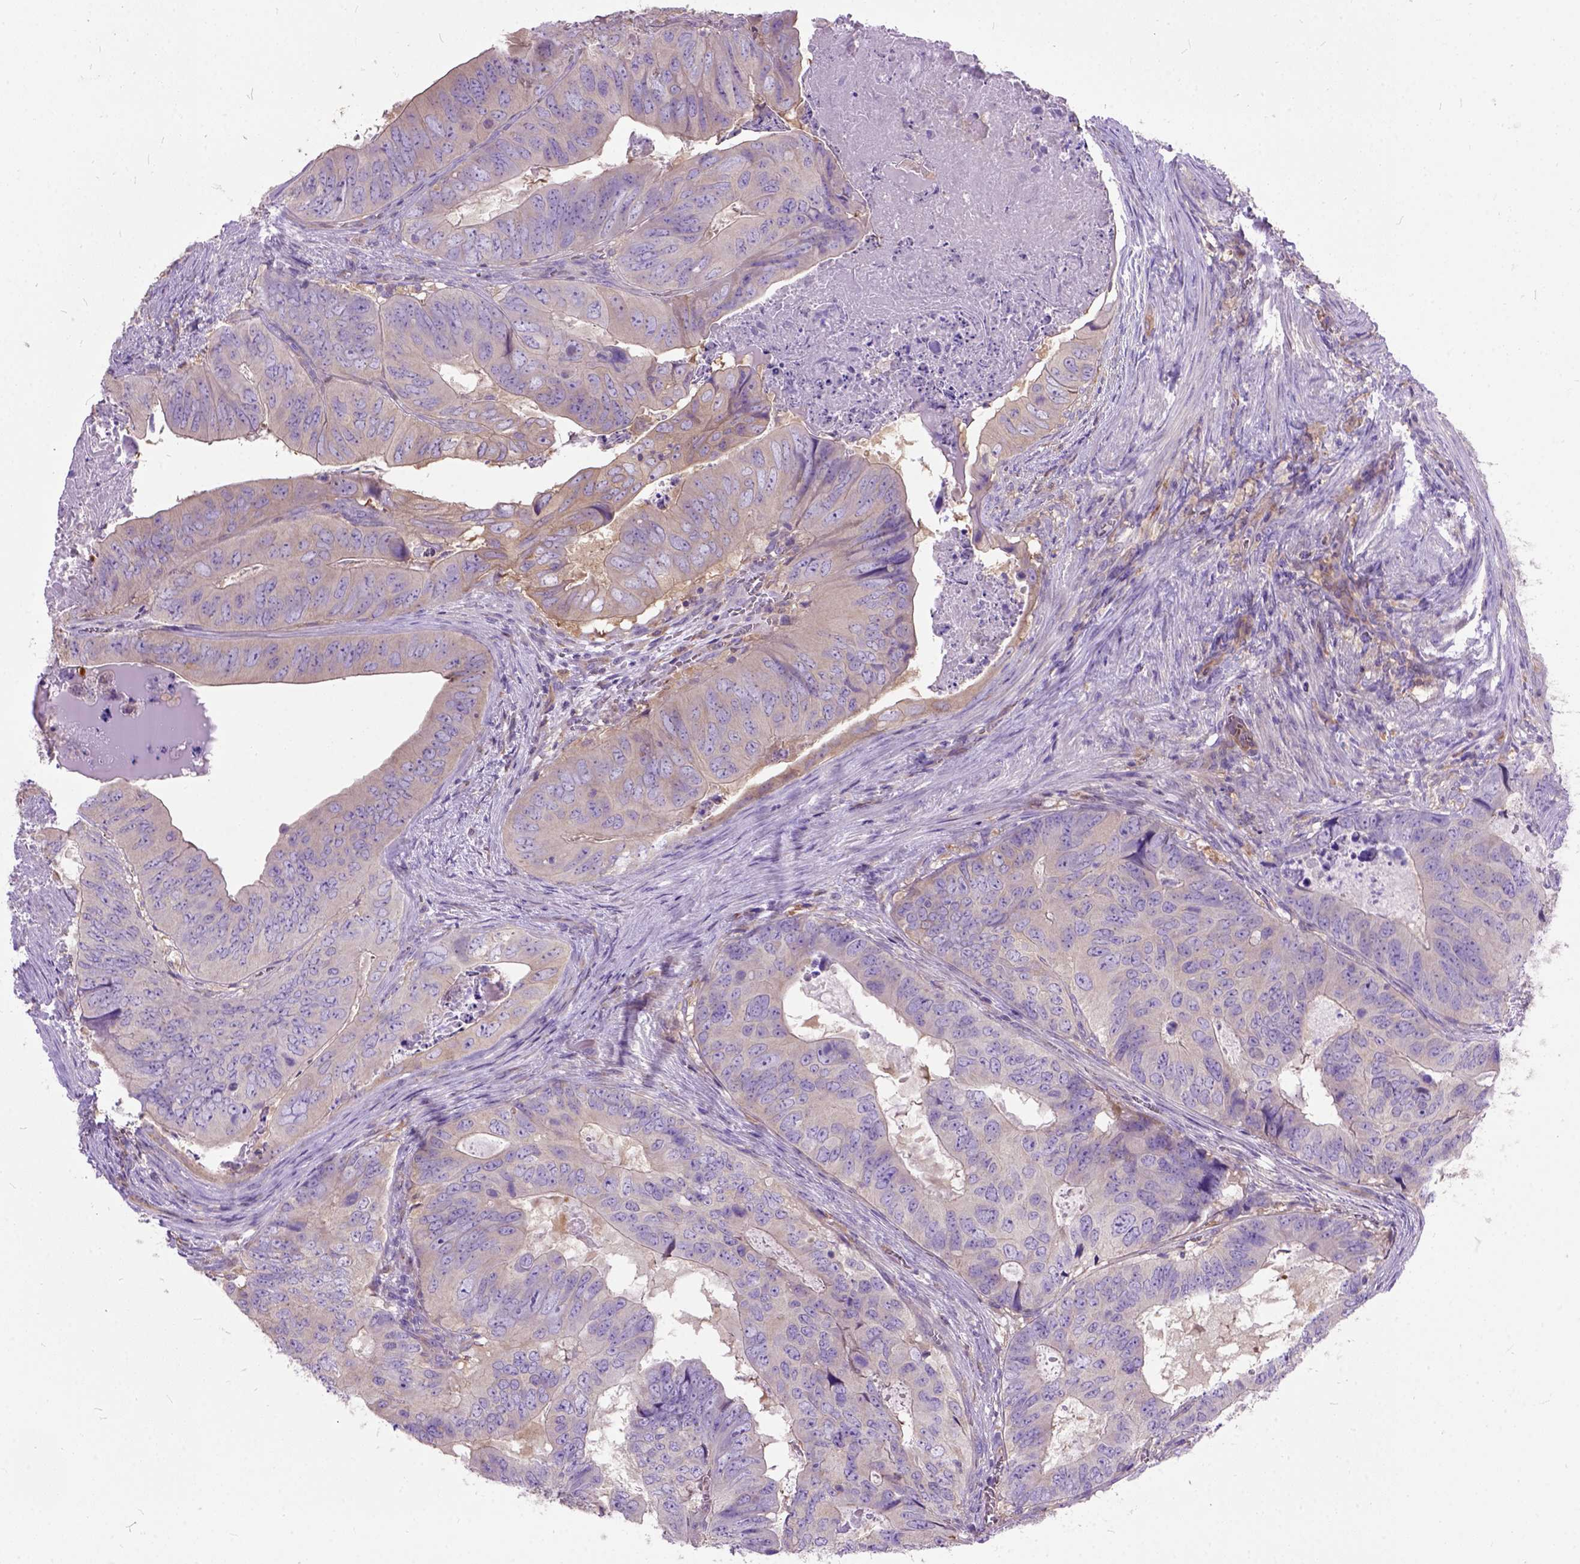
{"staining": {"intensity": "negative", "quantity": "none", "location": "none"}, "tissue": "colorectal cancer", "cell_type": "Tumor cells", "image_type": "cancer", "snomed": [{"axis": "morphology", "description": "Adenocarcinoma, NOS"}, {"axis": "topography", "description": "Colon"}], "caption": "Immunohistochemistry histopathology image of neoplastic tissue: human colorectal cancer stained with DAB exhibits no significant protein positivity in tumor cells.", "gene": "SEMA4F", "patient": {"sex": "male", "age": 79}}